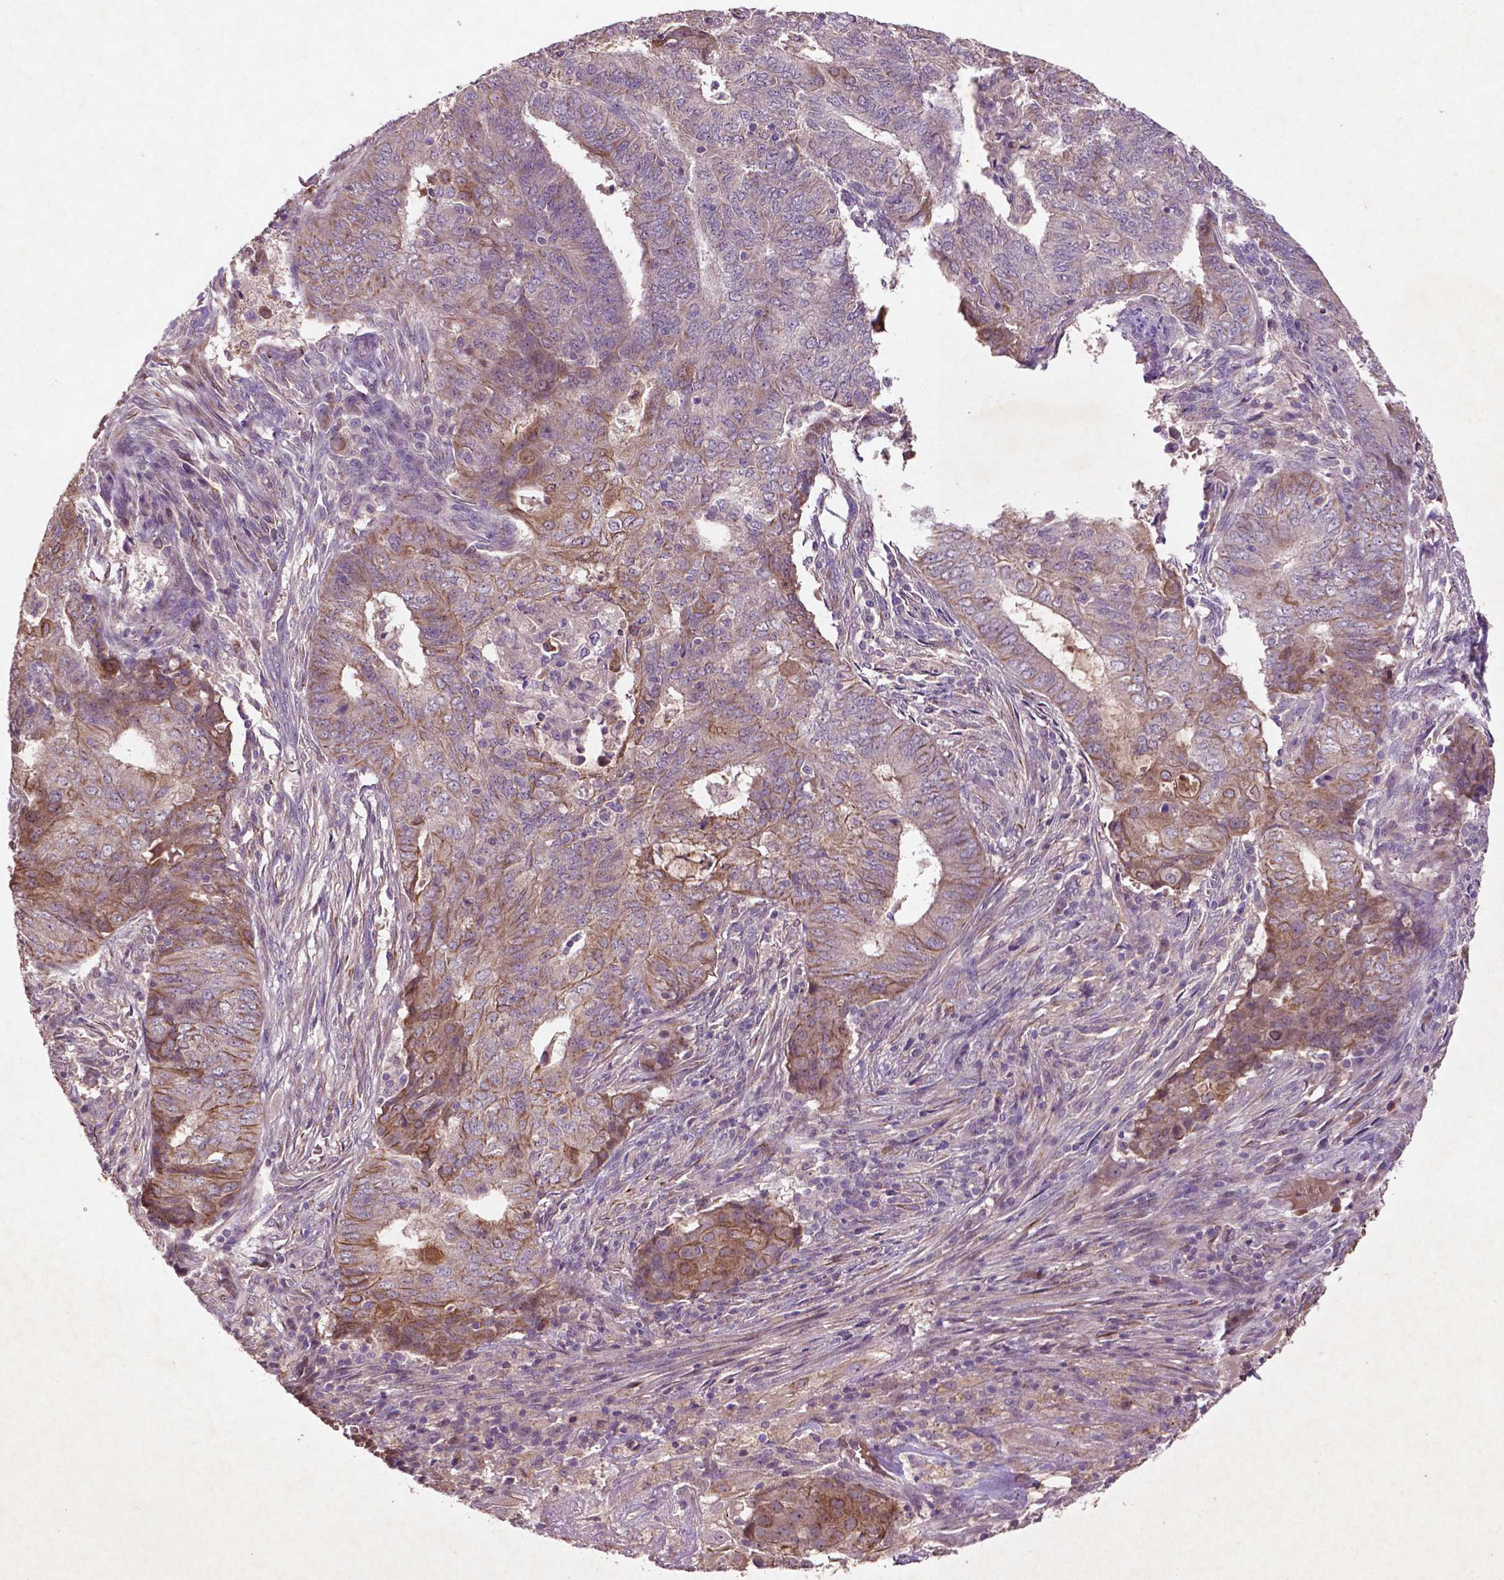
{"staining": {"intensity": "moderate", "quantity": ">75%", "location": "cytoplasmic/membranous"}, "tissue": "endometrial cancer", "cell_type": "Tumor cells", "image_type": "cancer", "snomed": [{"axis": "morphology", "description": "Adenocarcinoma, NOS"}, {"axis": "topography", "description": "Endometrium"}], "caption": "Immunohistochemical staining of endometrial cancer (adenocarcinoma) demonstrates moderate cytoplasmic/membranous protein staining in approximately >75% of tumor cells. The protein is shown in brown color, while the nuclei are stained blue.", "gene": "COQ2", "patient": {"sex": "female", "age": 62}}